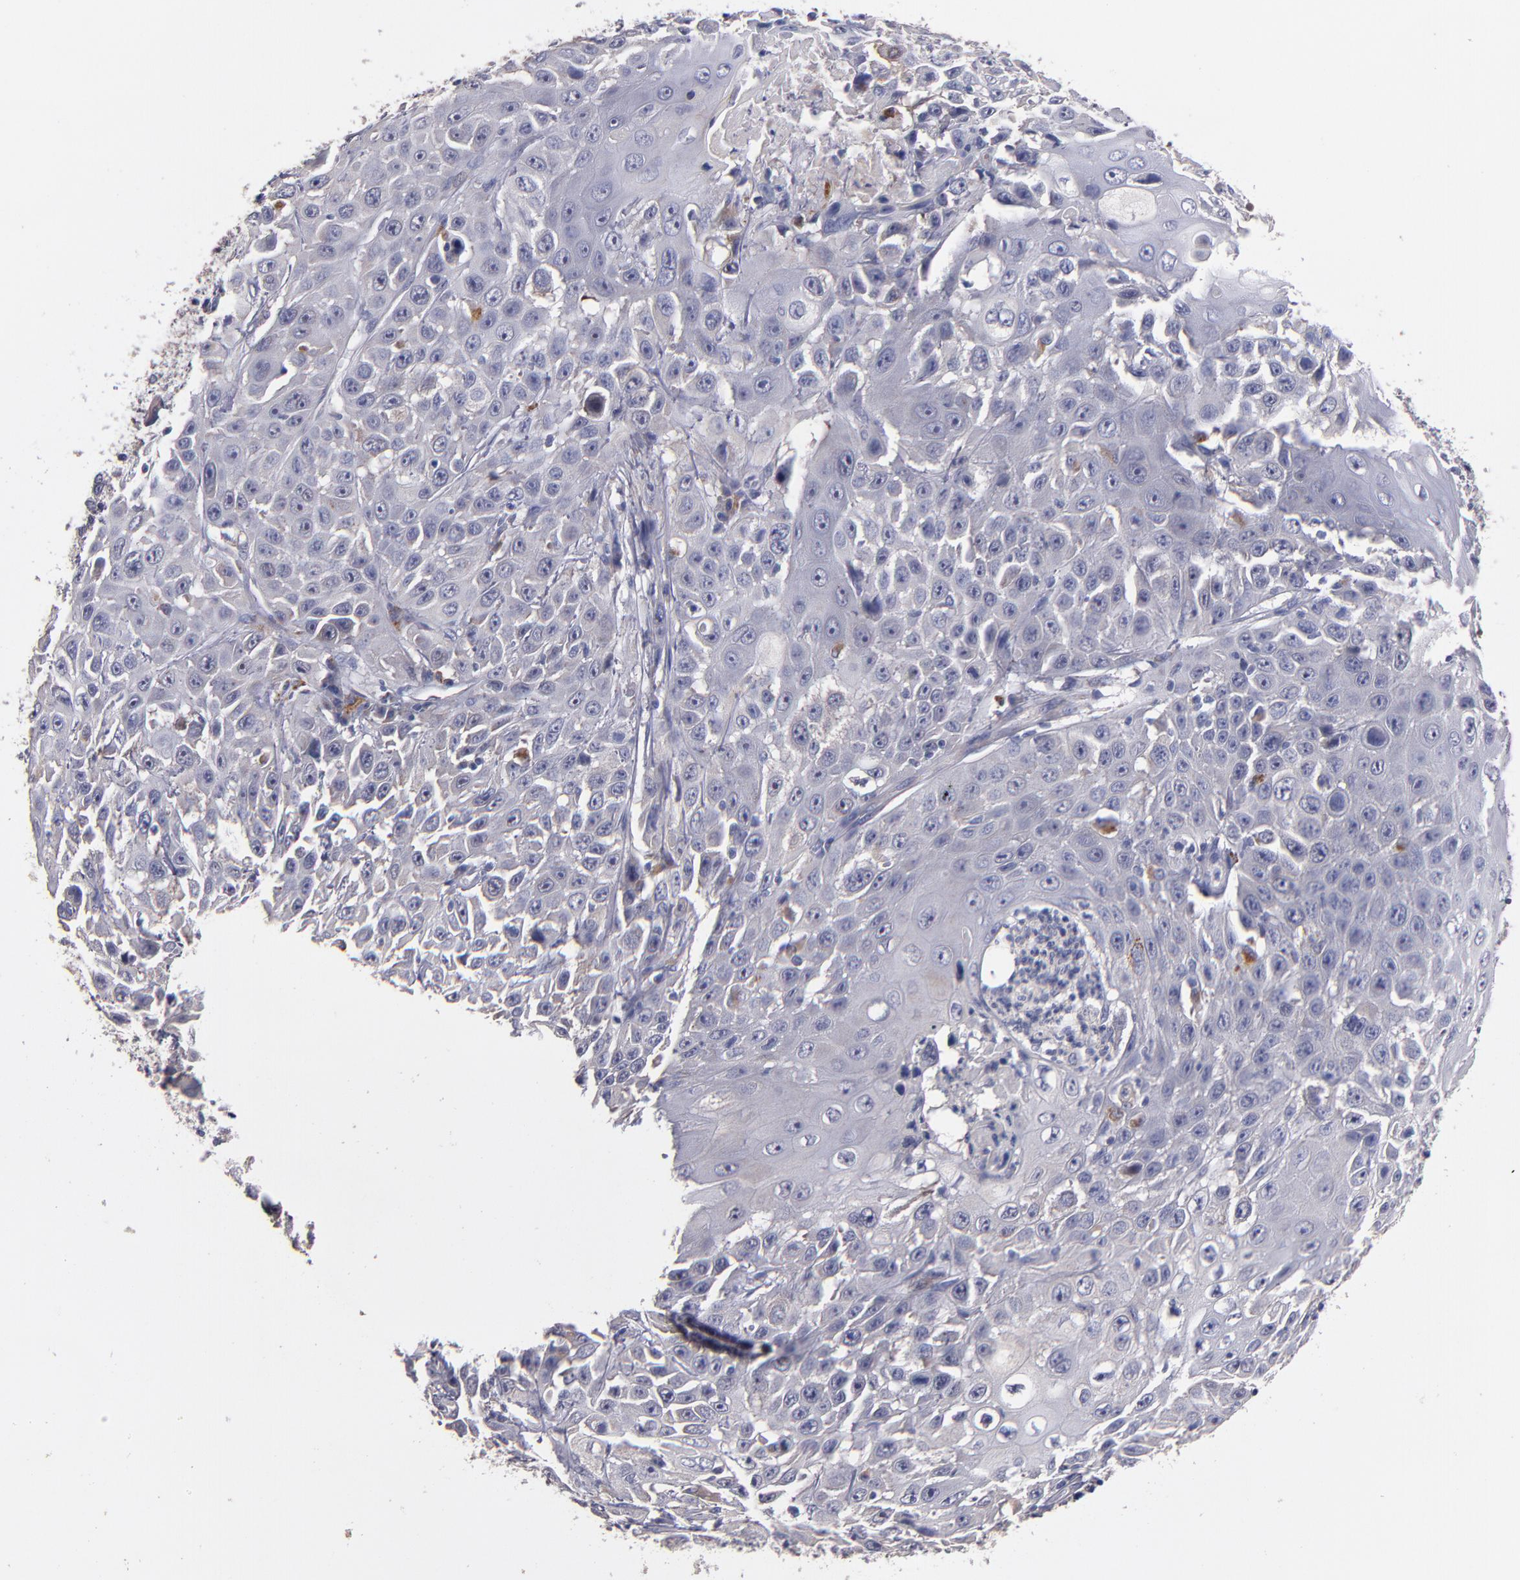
{"staining": {"intensity": "negative", "quantity": "none", "location": "none"}, "tissue": "cervical cancer", "cell_type": "Tumor cells", "image_type": "cancer", "snomed": [{"axis": "morphology", "description": "Squamous cell carcinoma, NOS"}, {"axis": "topography", "description": "Cervix"}], "caption": "Protein analysis of cervical squamous cell carcinoma reveals no significant staining in tumor cells.", "gene": "MAGEE1", "patient": {"sex": "female", "age": 39}}